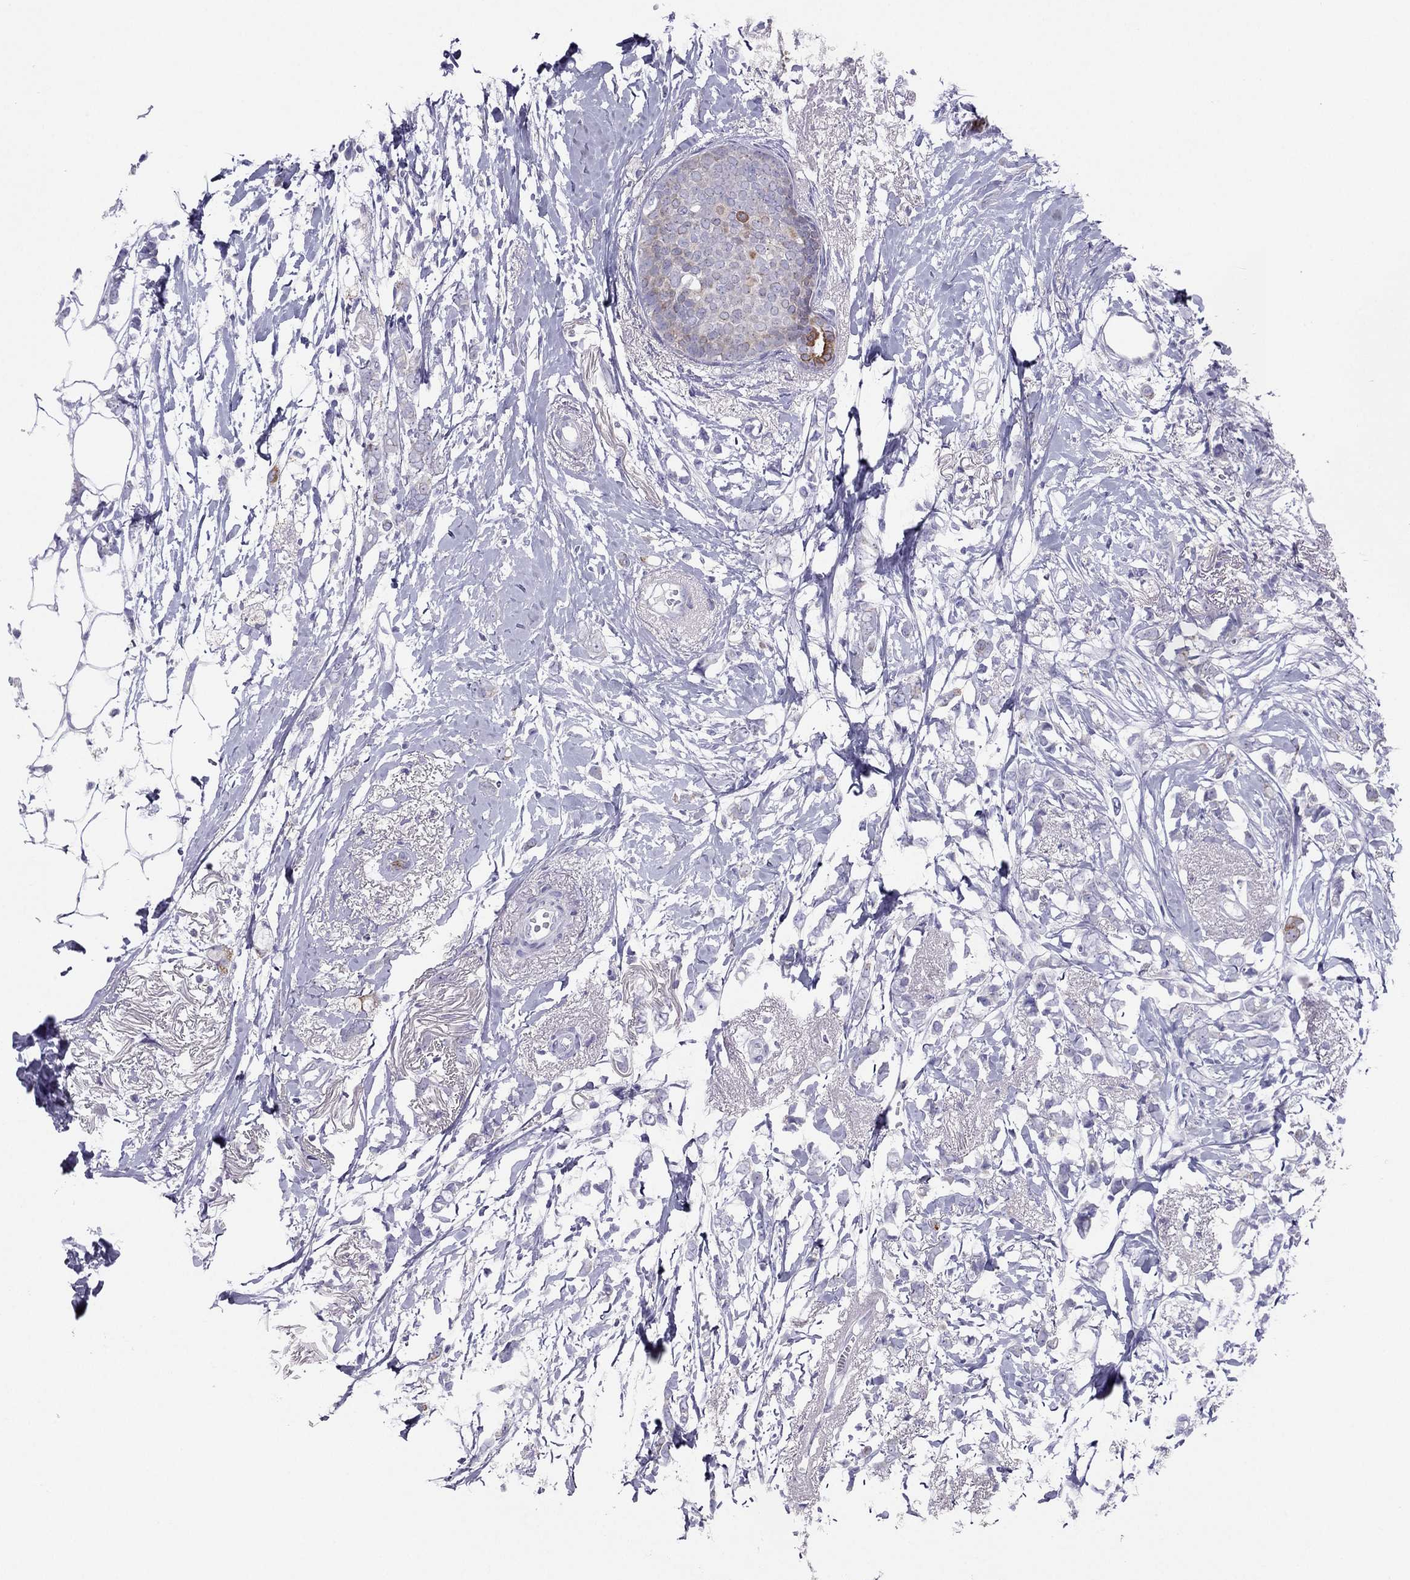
{"staining": {"intensity": "moderate", "quantity": "<25%", "location": "cytoplasmic/membranous"}, "tissue": "breast cancer", "cell_type": "Tumor cells", "image_type": "cancer", "snomed": [{"axis": "morphology", "description": "Duct carcinoma"}, {"axis": "topography", "description": "Breast"}], "caption": "Immunohistochemical staining of human breast intraductal carcinoma exhibits low levels of moderate cytoplasmic/membranous protein expression in about <25% of tumor cells. The protein of interest is stained brown, and the nuclei are stained in blue (DAB IHC with brightfield microscopy, high magnification).", "gene": "MAEL", "patient": {"sex": "female", "age": 40}}